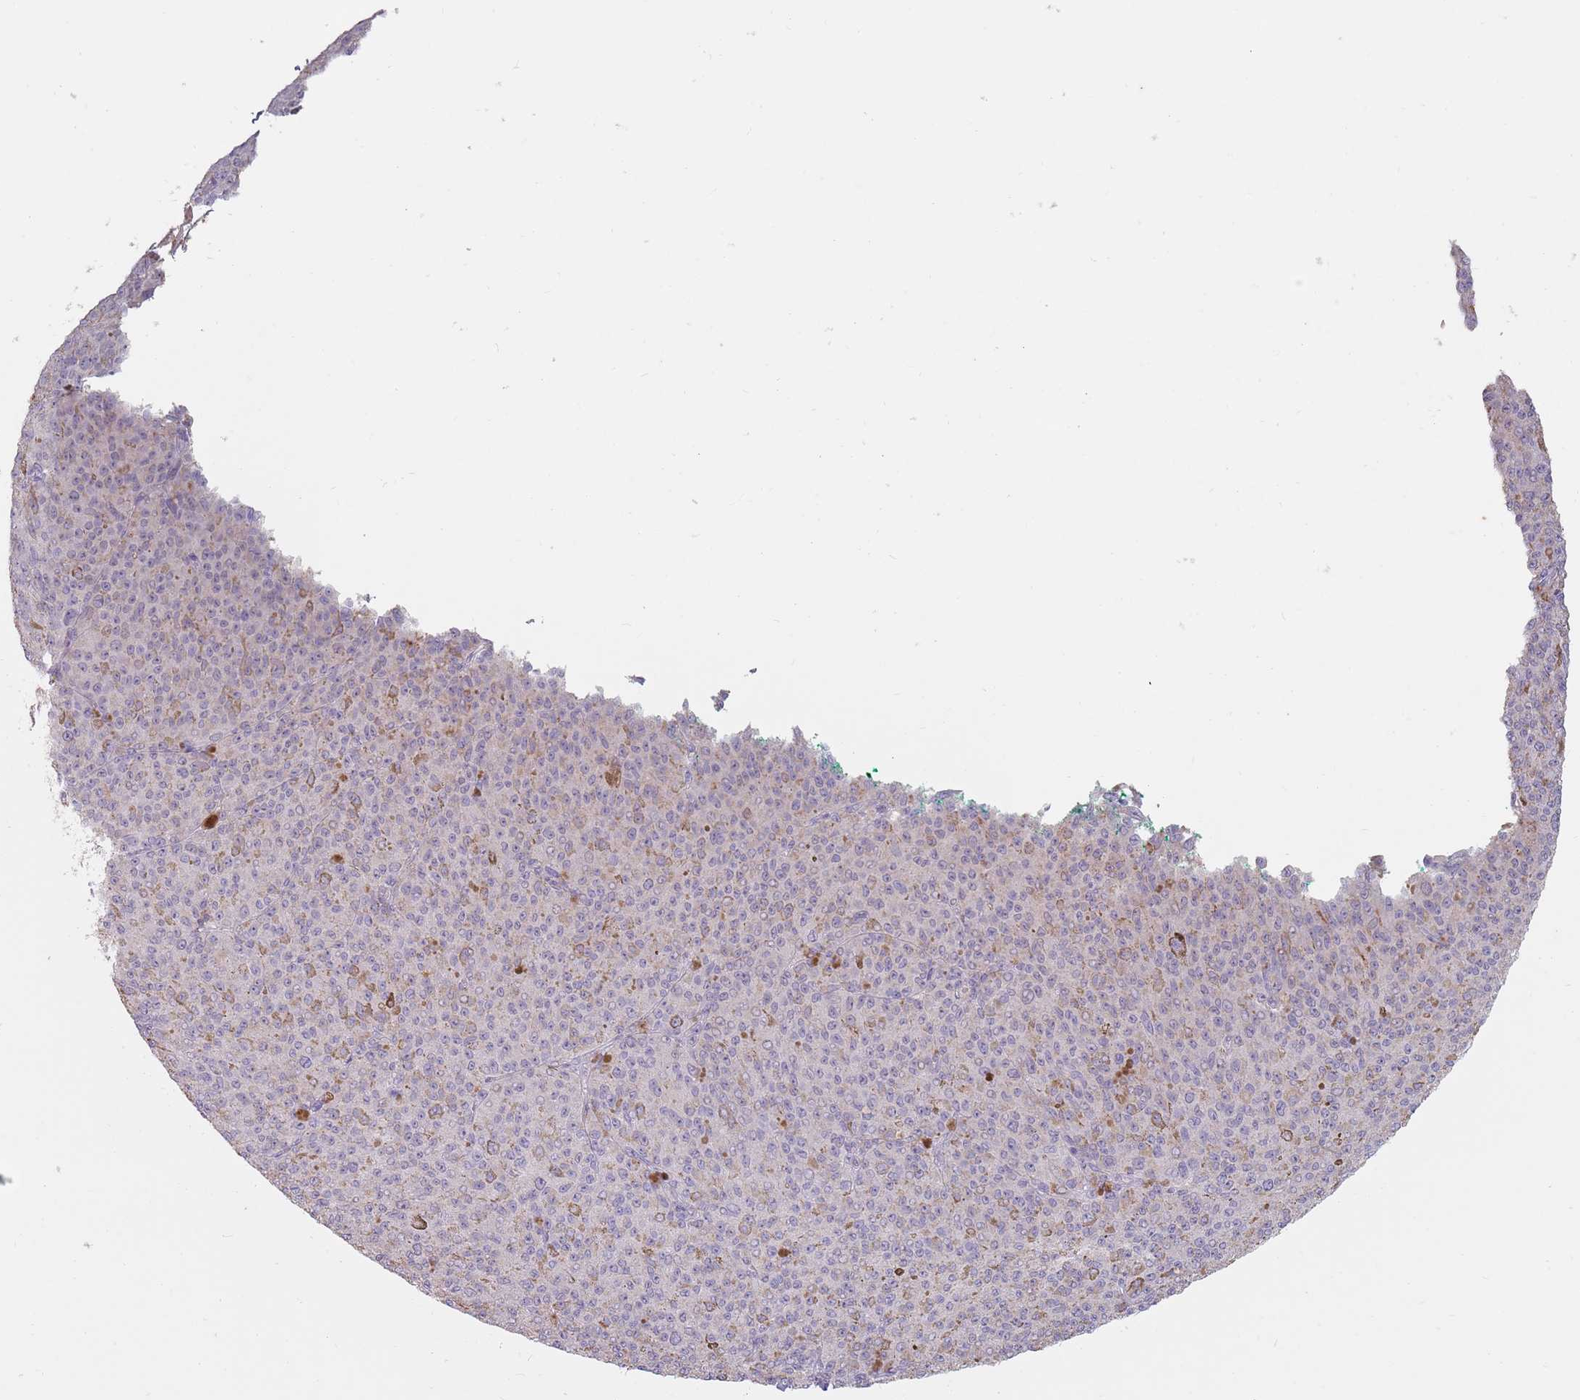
{"staining": {"intensity": "negative", "quantity": "none", "location": "none"}, "tissue": "melanoma", "cell_type": "Tumor cells", "image_type": "cancer", "snomed": [{"axis": "morphology", "description": "Malignant melanoma, NOS"}, {"axis": "topography", "description": "Skin"}], "caption": "The IHC histopathology image has no significant staining in tumor cells of malignant melanoma tissue.", "gene": "DXO", "patient": {"sex": "female", "age": 52}}